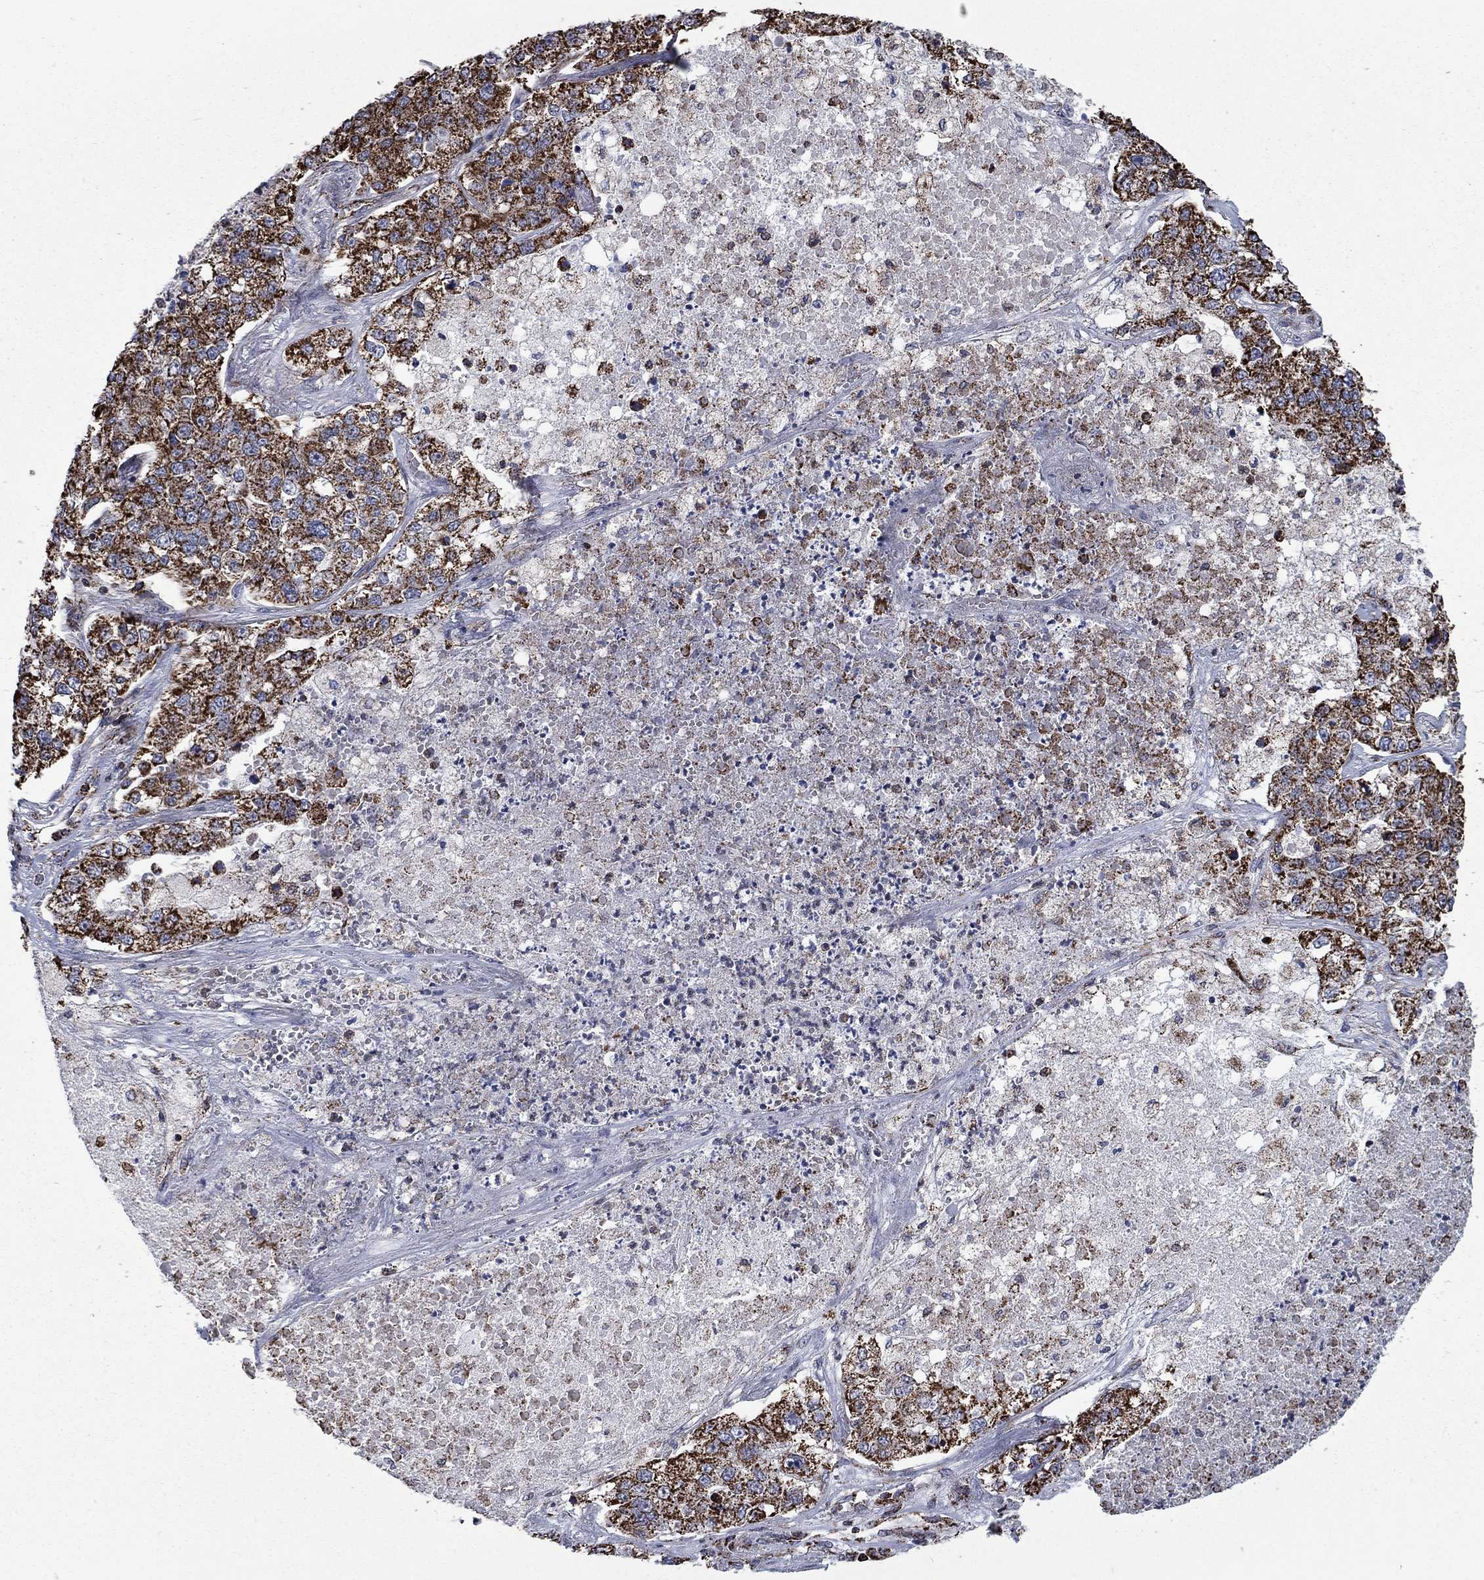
{"staining": {"intensity": "strong", "quantity": ">75%", "location": "cytoplasmic/membranous"}, "tissue": "lung cancer", "cell_type": "Tumor cells", "image_type": "cancer", "snomed": [{"axis": "morphology", "description": "Adenocarcinoma, NOS"}, {"axis": "topography", "description": "Lung"}], "caption": "The histopathology image exhibits staining of lung cancer, revealing strong cytoplasmic/membranous protein staining (brown color) within tumor cells. (DAB (3,3'-diaminobenzidine) IHC, brown staining for protein, blue staining for nuclei).", "gene": "MOAP1", "patient": {"sex": "male", "age": 49}}